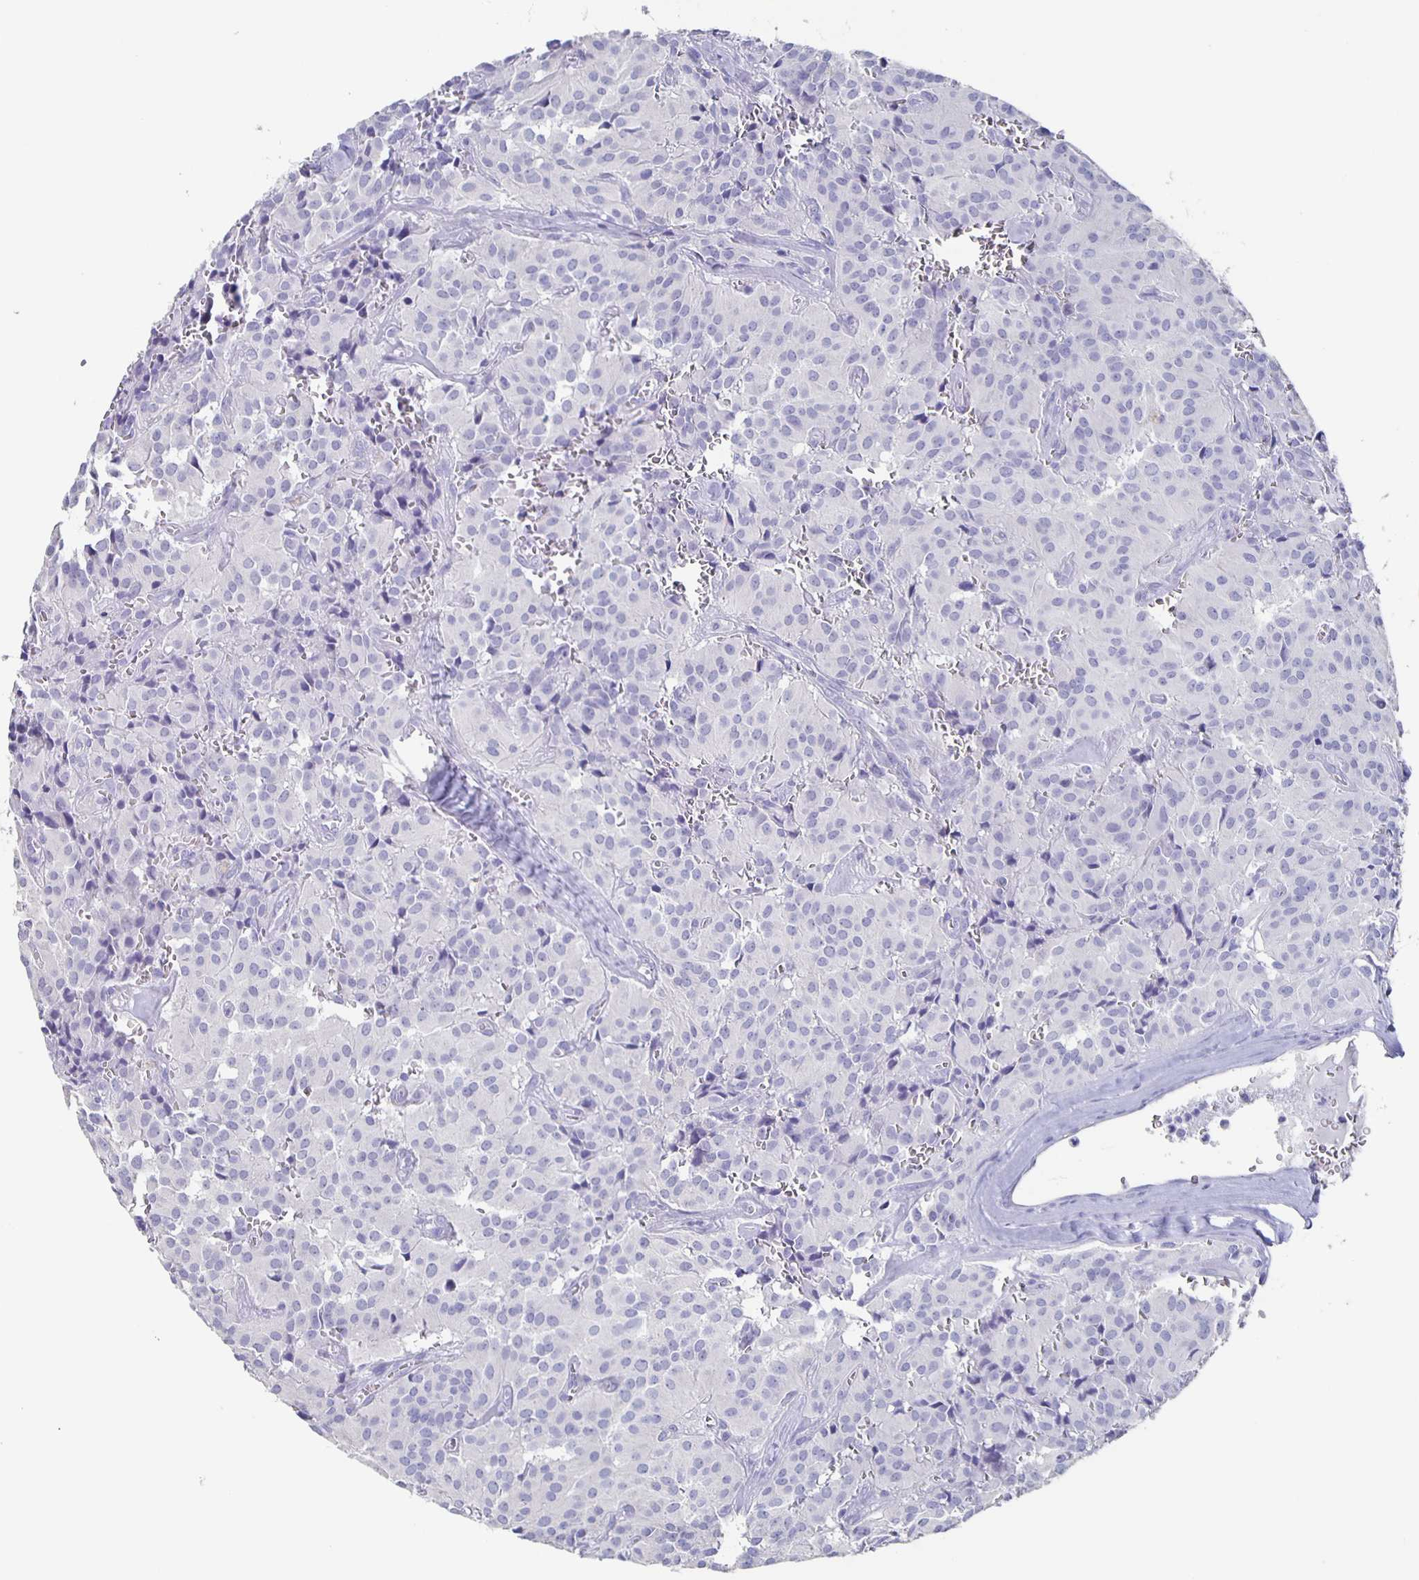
{"staining": {"intensity": "negative", "quantity": "none", "location": "none"}, "tissue": "glioma", "cell_type": "Tumor cells", "image_type": "cancer", "snomed": [{"axis": "morphology", "description": "Glioma, malignant, Low grade"}, {"axis": "topography", "description": "Brain"}], "caption": "A high-resolution histopathology image shows IHC staining of glioma, which displays no significant staining in tumor cells.", "gene": "SLC34A2", "patient": {"sex": "male", "age": 42}}